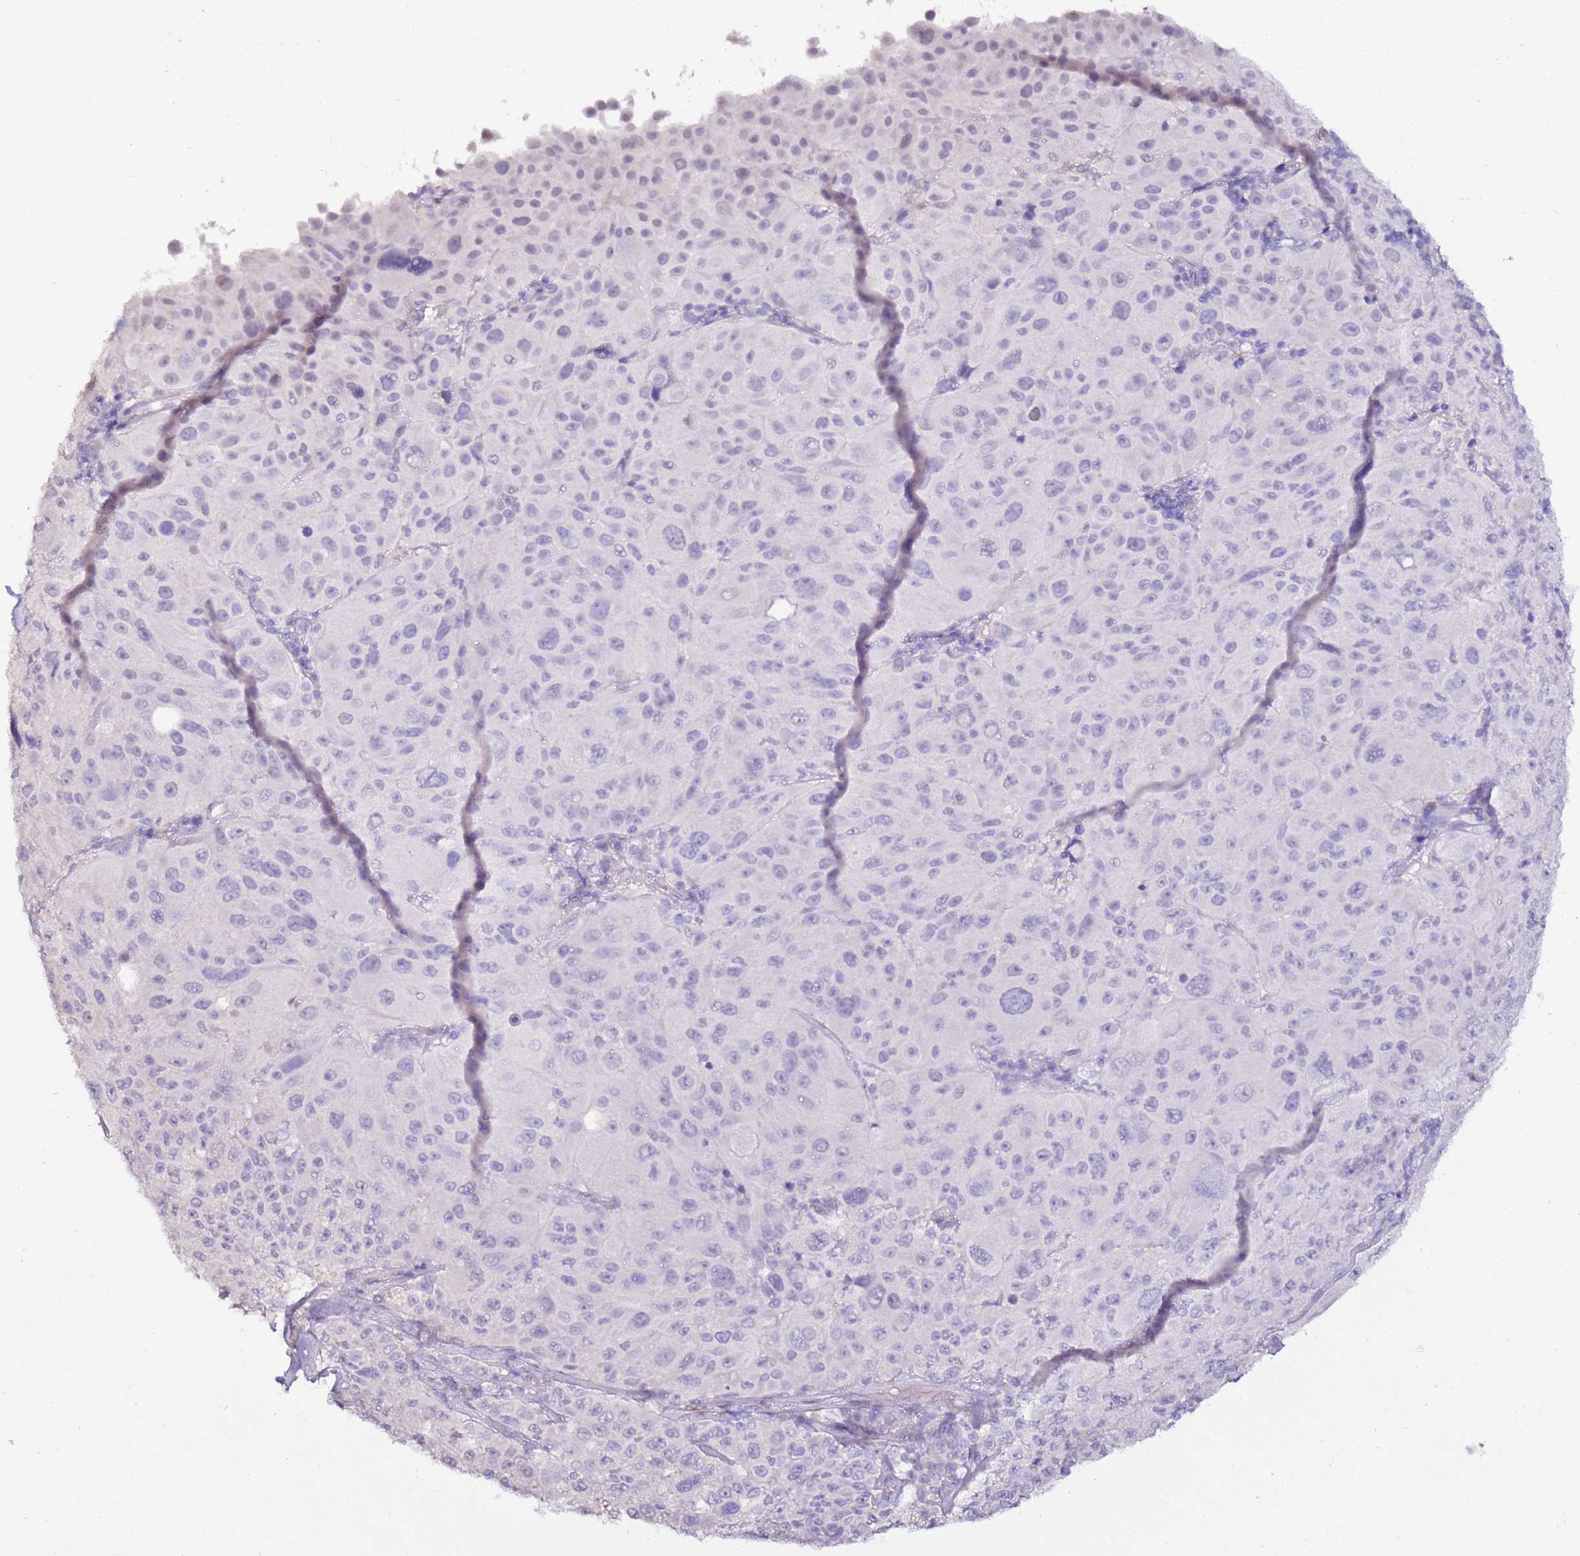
{"staining": {"intensity": "negative", "quantity": "none", "location": "none"}, "tissue": "melanoma", "cell_type": "Tumor cells", "image_type": "cancer", "snomed": [{"axis": "morphology", "description": "Malignant melanoma, Metastatic site"}, {"axis": "topography", "description": "Lymph node"}], "caption": "The photomicrograph shows no significant positivity in tumor cells of melanoma.", "gene": "ART5", "patient": {"sex": "male", "age": 62}}